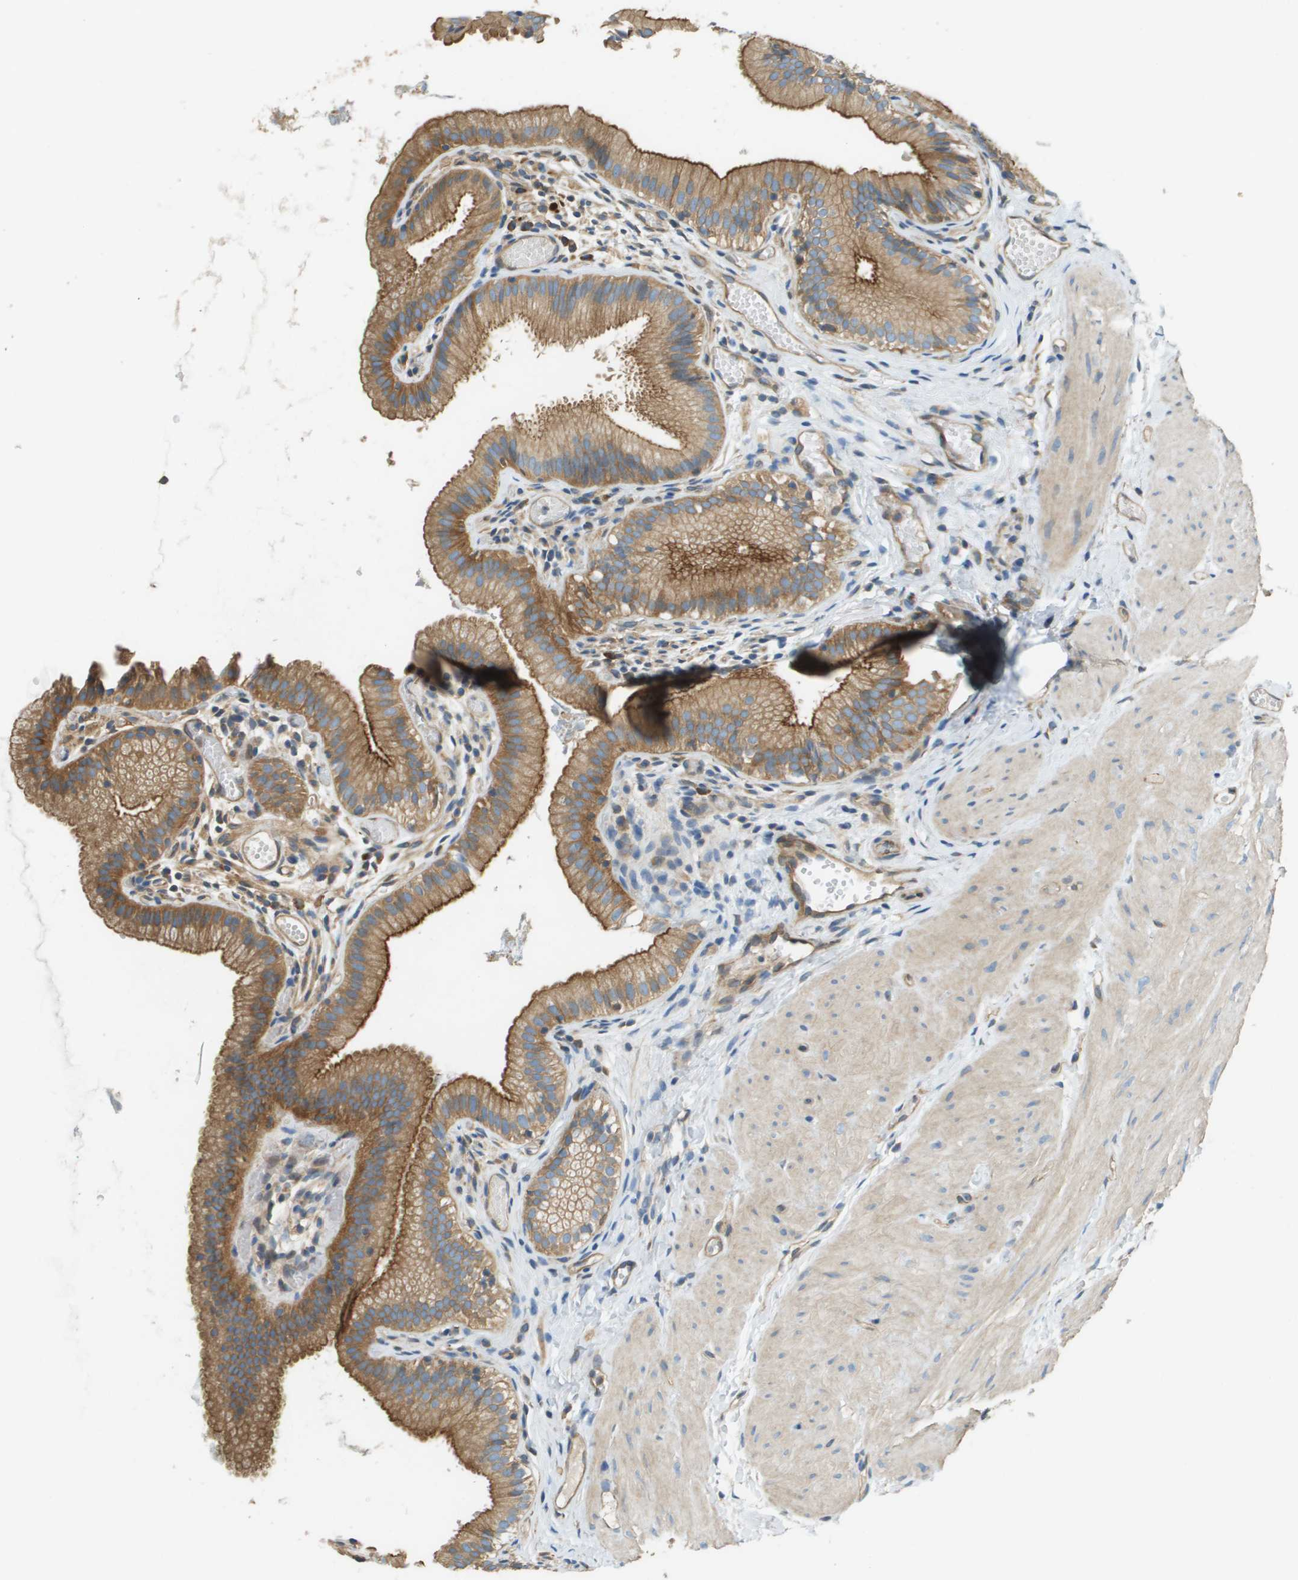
{"staining": {"intensity": "moderate", "quantity": ">75%", "location": "cytoplasmic/membranous"}, "tissue": "gallbladder", "cell_type": "Glandular cells", "image_type": "normal", "snomed": [{"axis": "morphology", "description": "Normal tissue, NOS"}, {"axis": "topography", "description": "Gallbladder"}], "caption": "Immunohistochemical staining of unremarkable gallbladder demonstrates >75% levels of moderate cytoplasmic/membranous protein expression in about >75% of glandular cells. (DAB = brown stain, brightfield microscopy at high magnification).", "gene": "DNAJB11", "patient": {"sex": "female", "age": 26}}